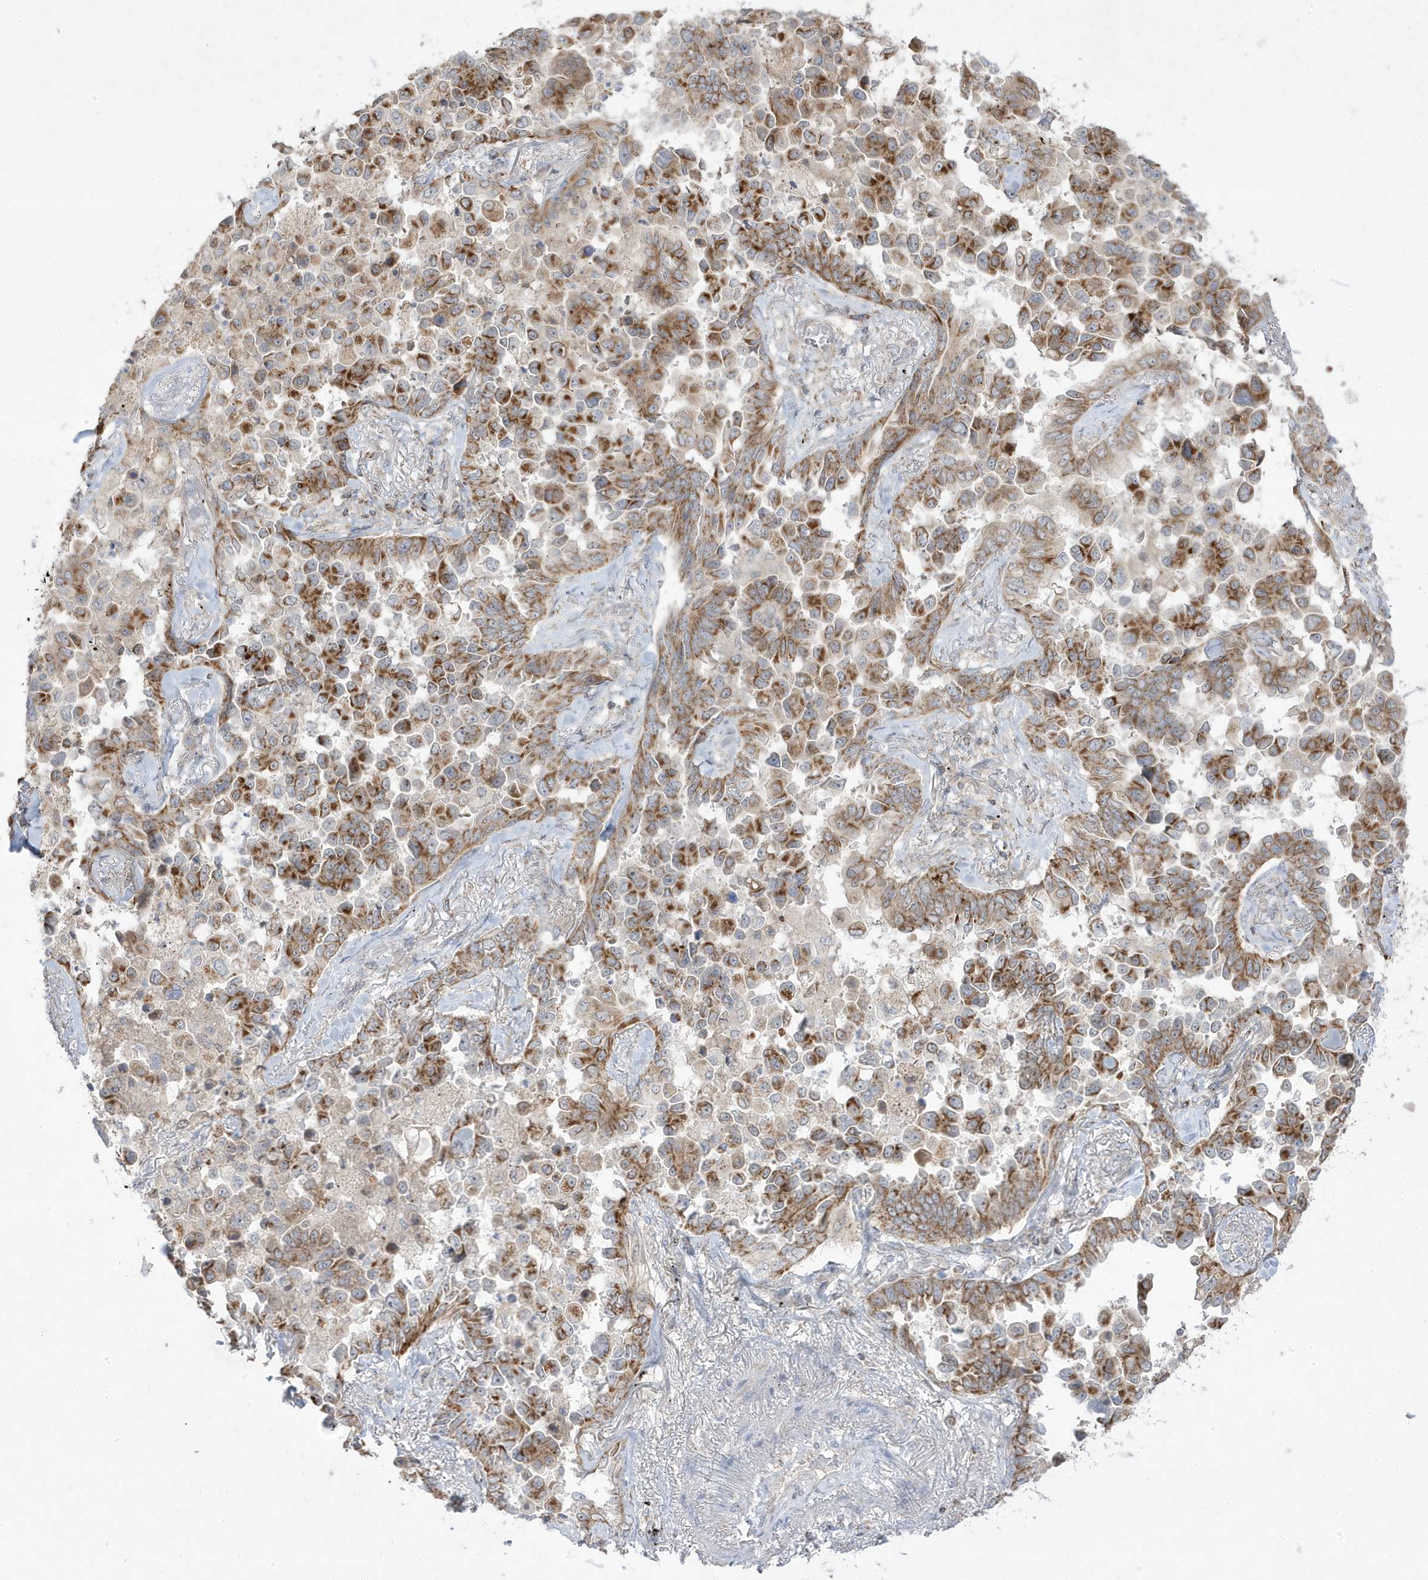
{"staining": {"intensity": "moderate", "quantity": ">75%", "location": "cytoplasmic/membranous"}, "tissue": "lung cancer", "cell_type": "Tumor cells", "image_type": "cancer", "snomed": [{"axis": "morphology", "description": "Adenocarcinoma, NOS"}, {"axis": "topography", "description": "Lung"}], "caption": "Immunohistochemical staining of human lung cancer reveals medium levels of moderate cytoplasmic/membranous protein staining in approximately >75% of tumor cells.", "gene": "ADAMTSL3", "patient": {"sex": "female", "age": 67}}